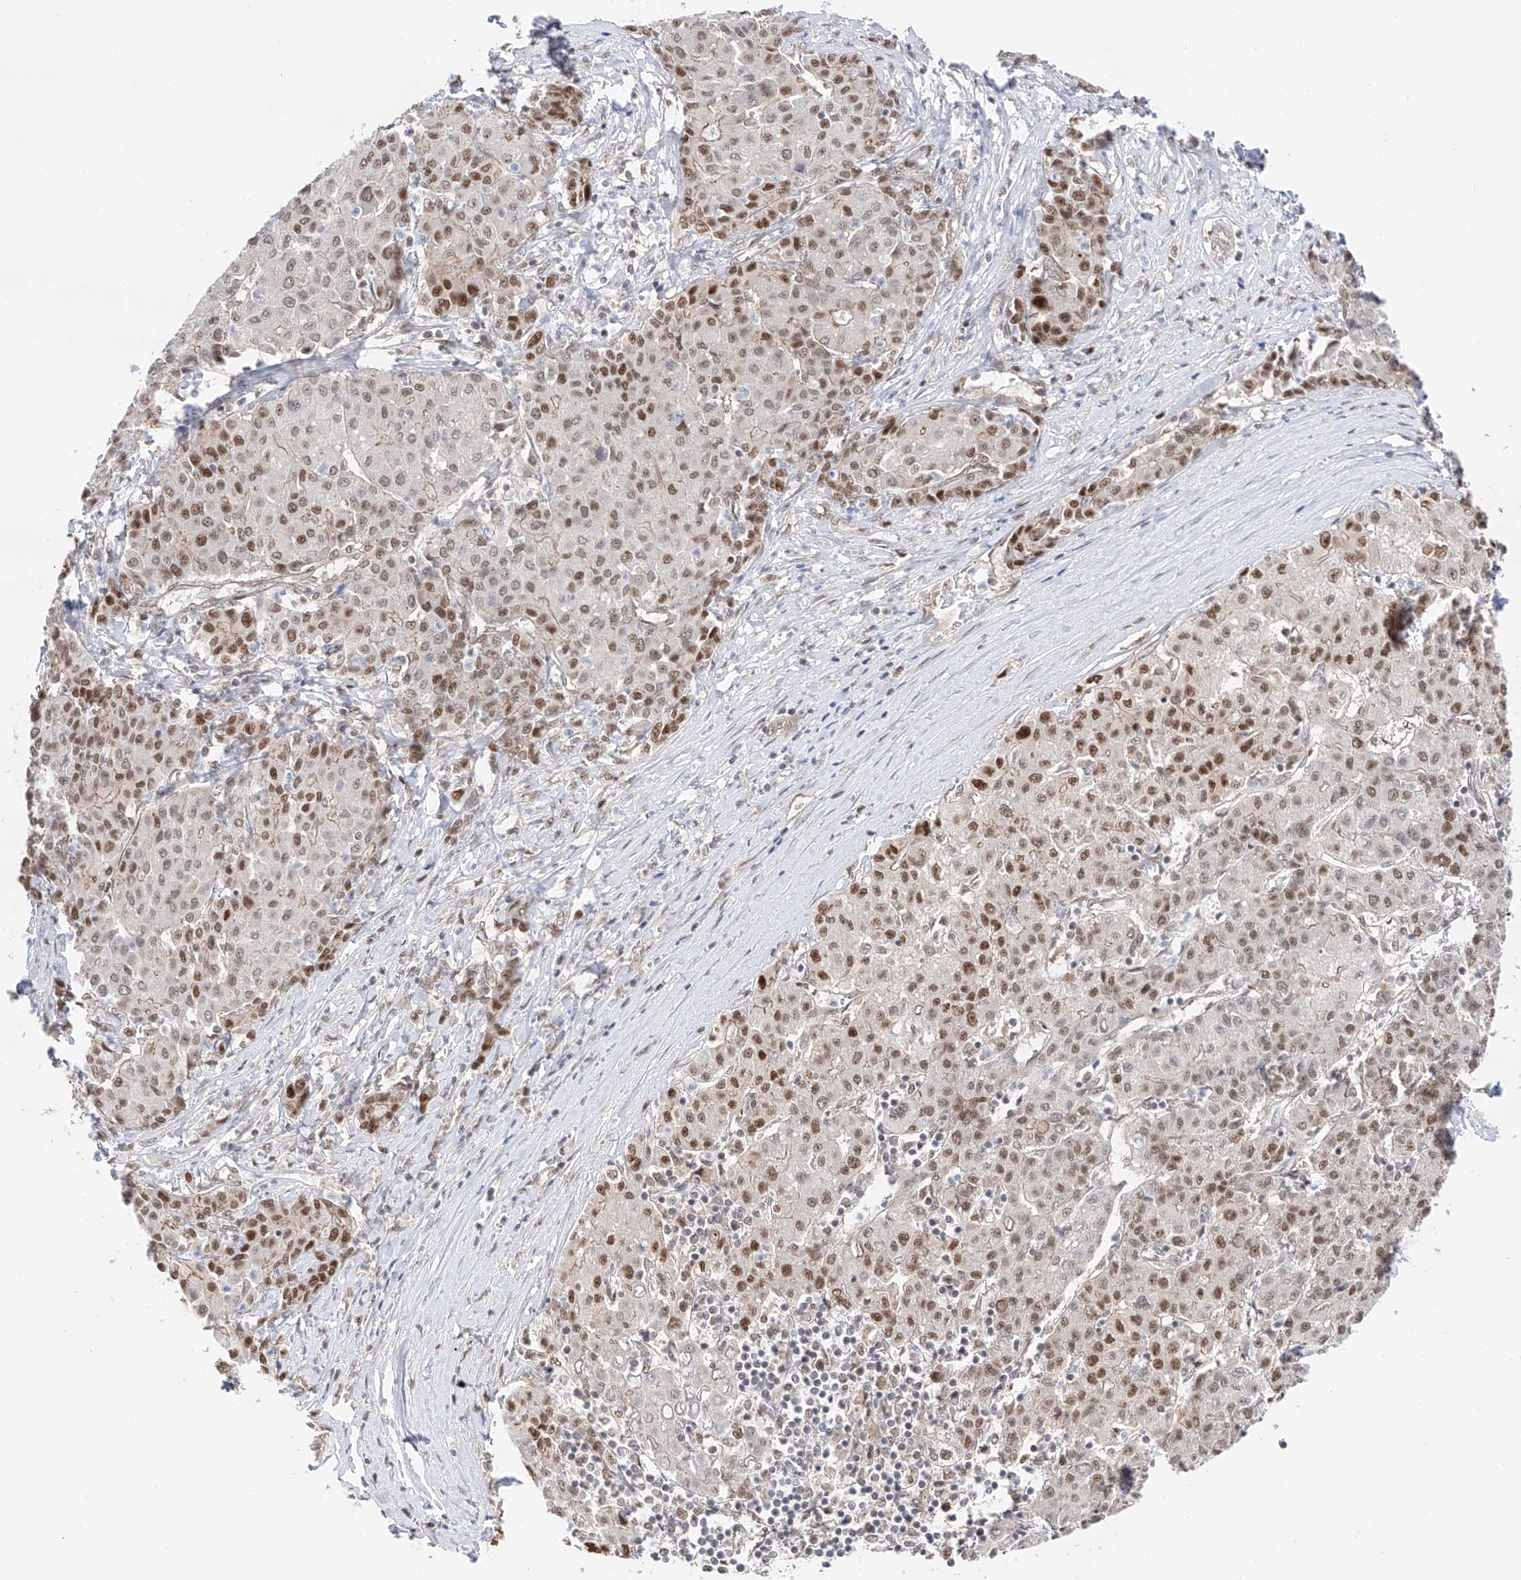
{"staining": {"intensity": "moderate", "quantity": ">75%", "location": "nuclear"}, "tissue": "liver cancer", "cell_type": "Tumor cells", "image_type": "cancer", "snomed": [{"axis": "morphology", "description": "Carcinoma, Hepatocellular, NOS"}, {"axis": "topography", "description": "Liver"}], "caption": "Immunohistochemistry (IHC) of human hepatocellular carcinoma (liver) reveals medium levels of moderate nuclear staining in approximately >75% of tumor cells. (DAB (3,3'-diaminobenzidine) IHC, brown staining for protein, blue staining for nuclei).", "gene": "POGK", "patient": {"sex": "male", "age": 65}}